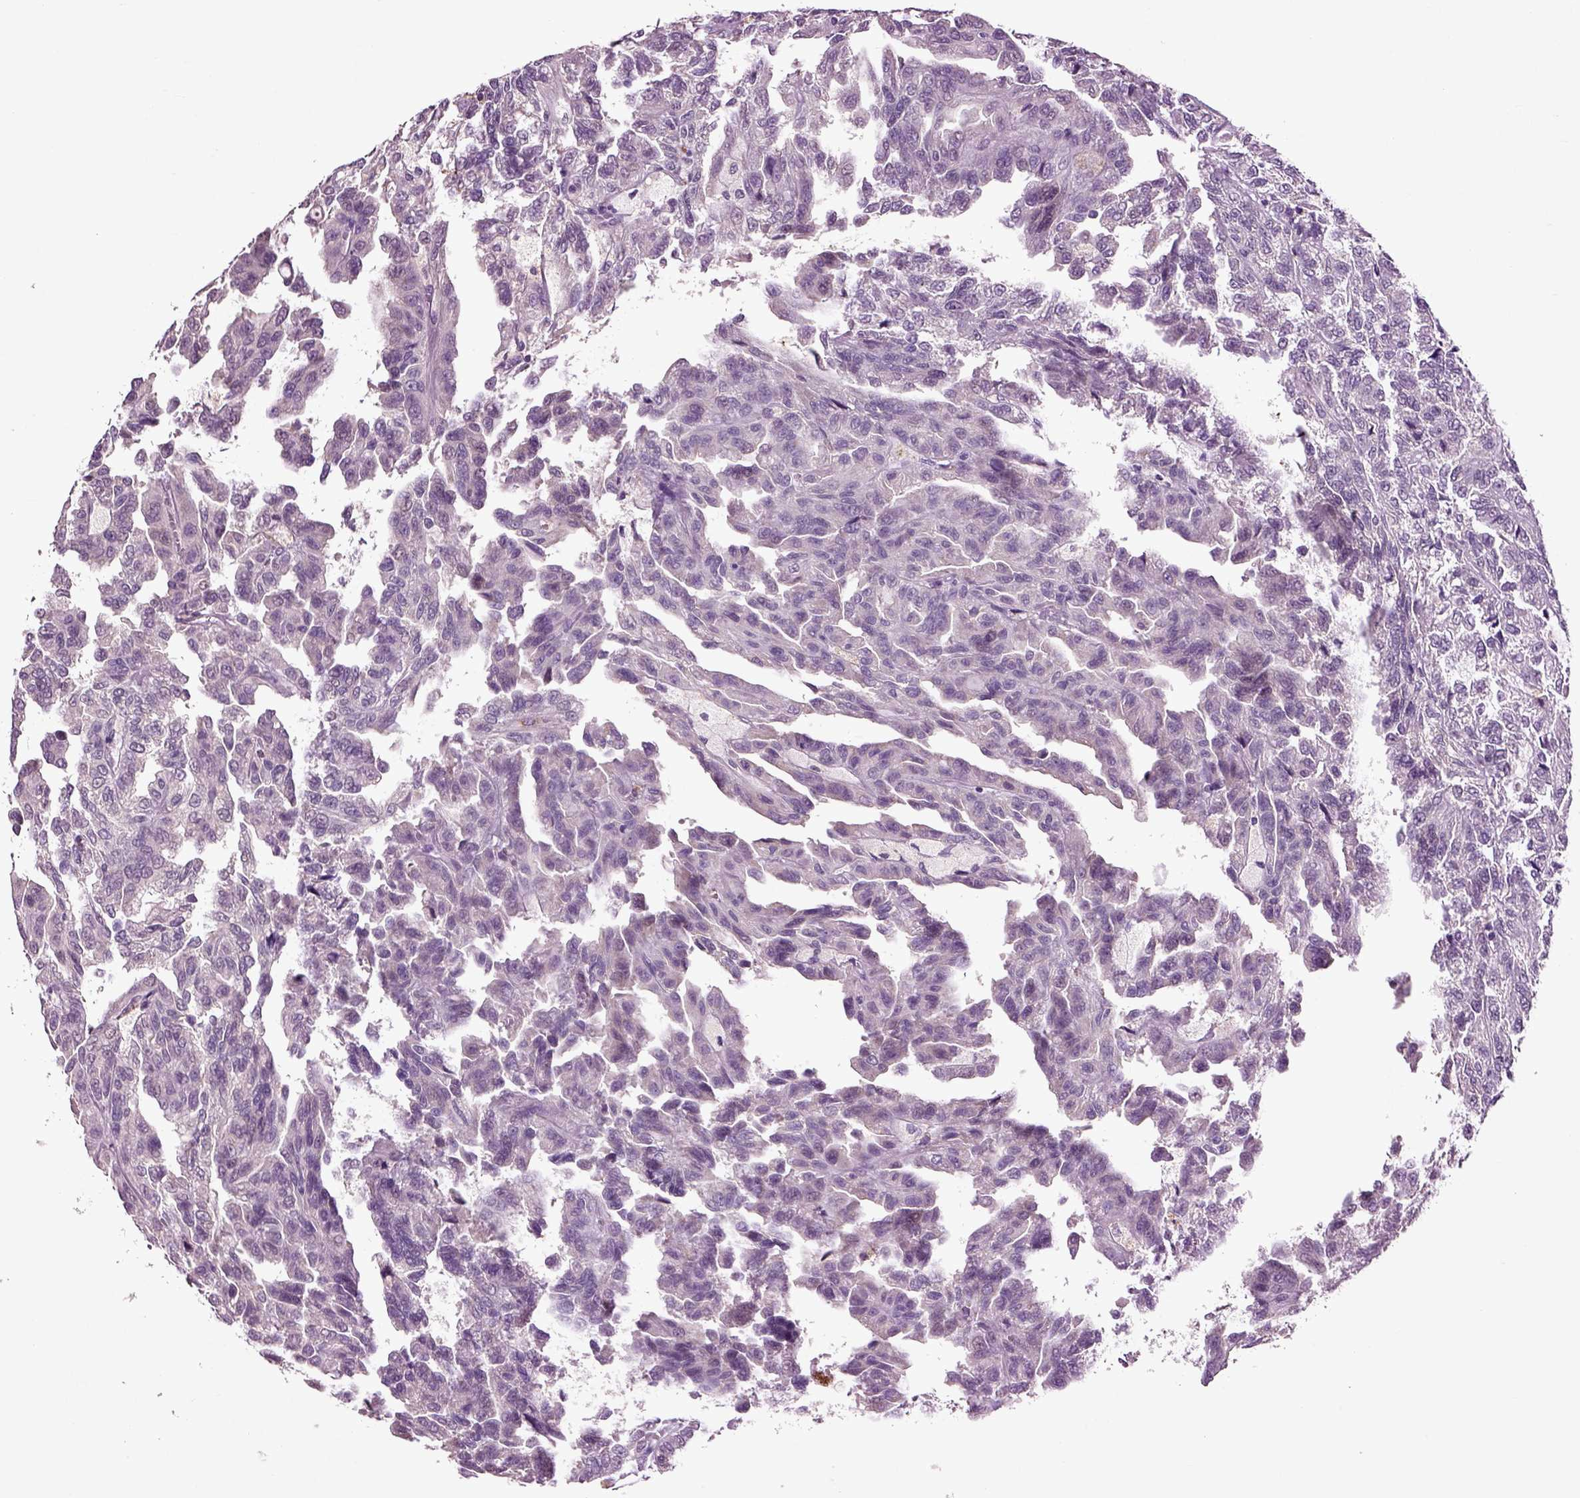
{"staining": {"intensity": "negative", "quantity": "none", "location": "none"}, "tissue": "renal cancer", "cell_type": "Tumor cells", "image_type": "cancer", "snomed": [{"axis": "morphology", "description": "Adenocarcinoma, NOS"}, {"axis": "topography", "description": "Kidney"}], "caption": "An IHC histopathology image of renal adenocarcinoma is shown. There is no staining in tumor cells of renal adenocarcinoma. The staining was performed using DAB to visualize the protein expression in brown, while the nuclei were stained in blue with hematoxylin (Magnification: 20x).", "gene": "CRHR1", "patient": {"sex": "male", "age": 79}}